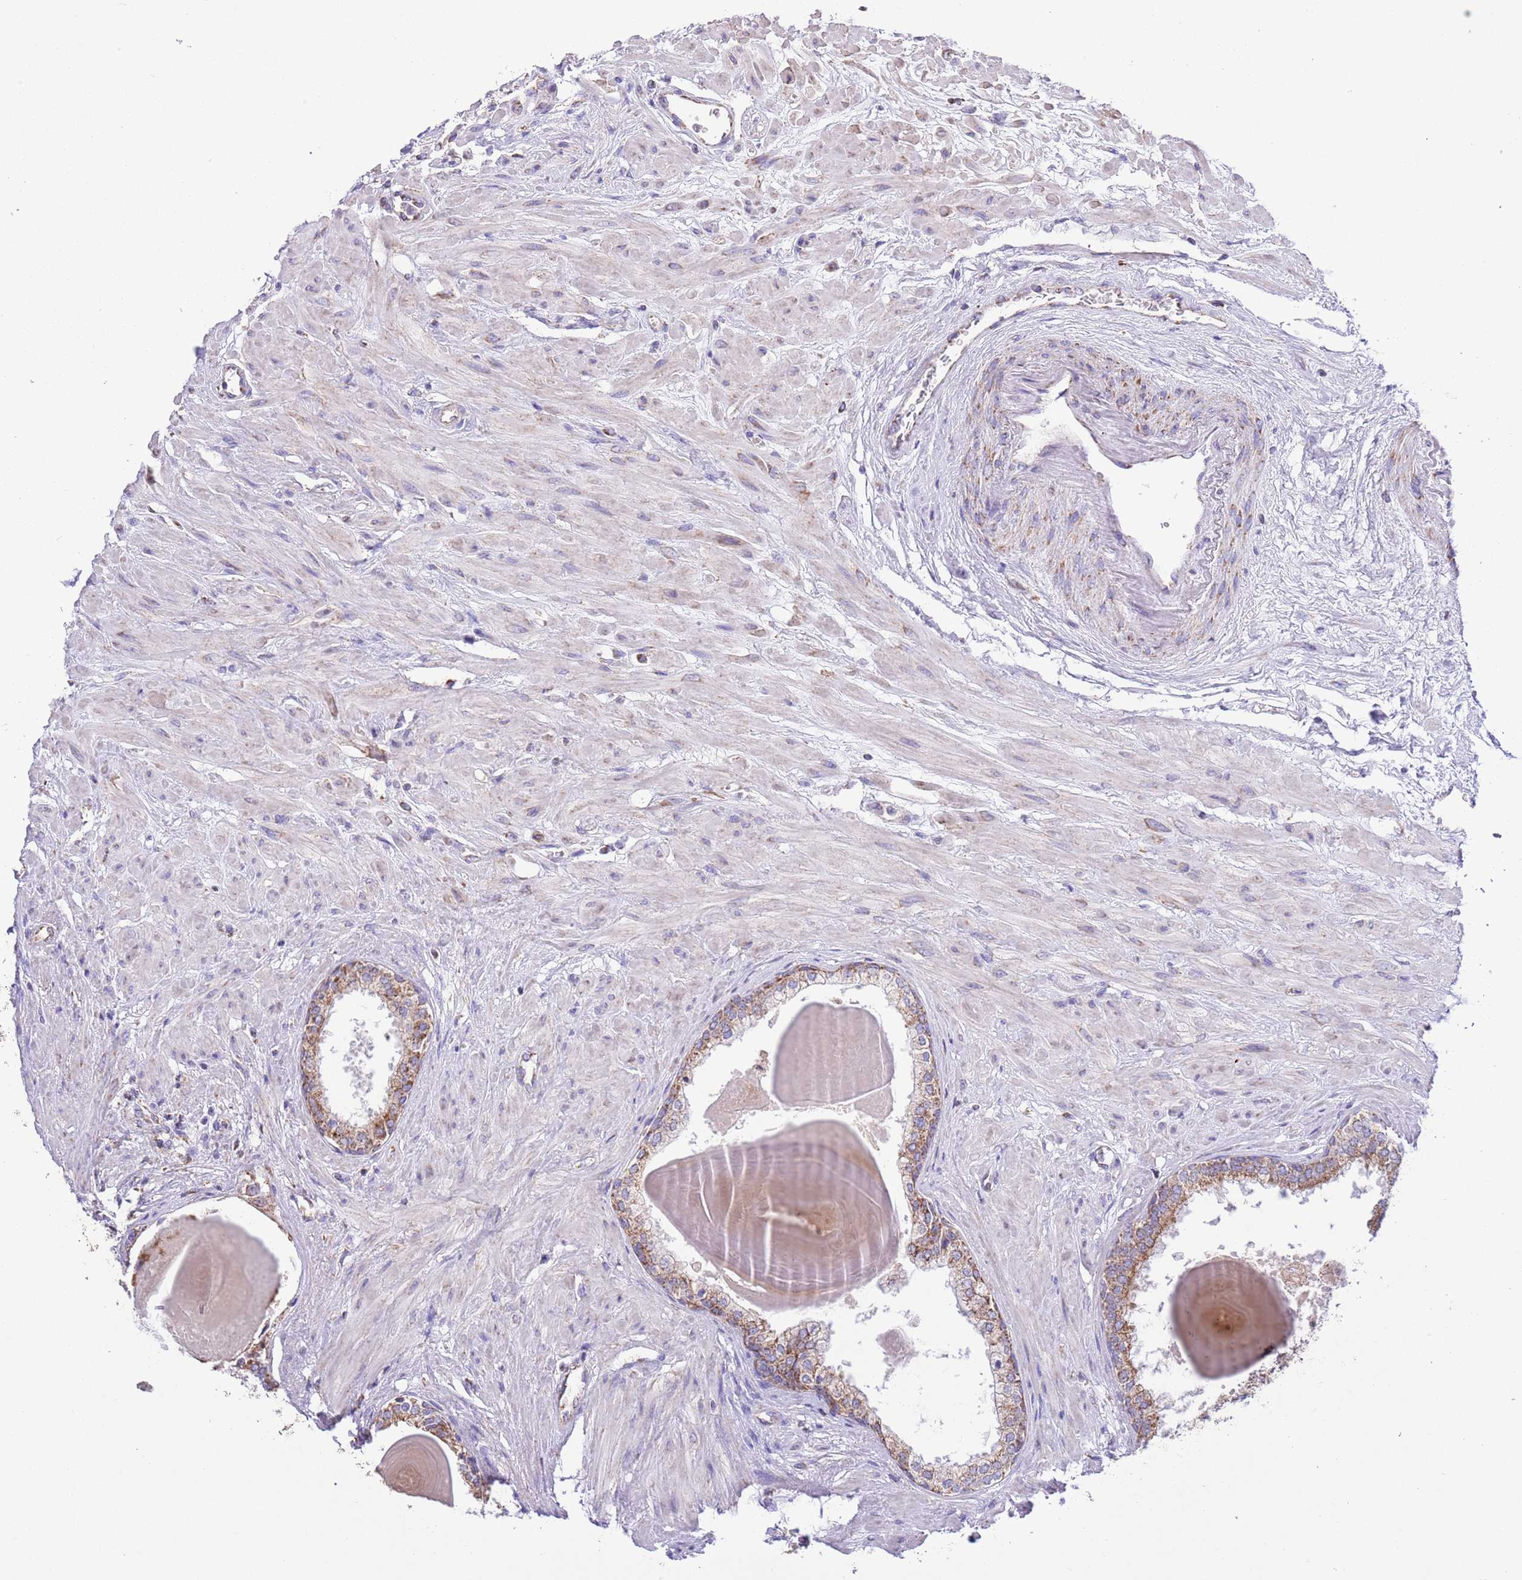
{"staining": {"intensity": "strong", "quantity": "25%-75%", "location": "cytoplasmic/membranous"}, "tissue": "prostate", "cell_type": "Glandular cells", "image_type": "normal", "snomed": [{"axis": "morphology", "description": "Normal tissue, NOS"}, {"axis": "topography", "description": "Prostate"}], "caption": "Prostate stained with DAB immunohistochemistry exhibits high levels of strong cytoplasmic/membranous positivity in about 25%-75% of glandular cells. The staining was performed using DAB (3,3'-diaminobenzidine) to visualize the protein expression in brown, while the nuclei were stained in blue with hematoxylin (Magnification: 20x).", "gene": "TEKTIP1", "patient": {"sex": "male", "age": 57}}